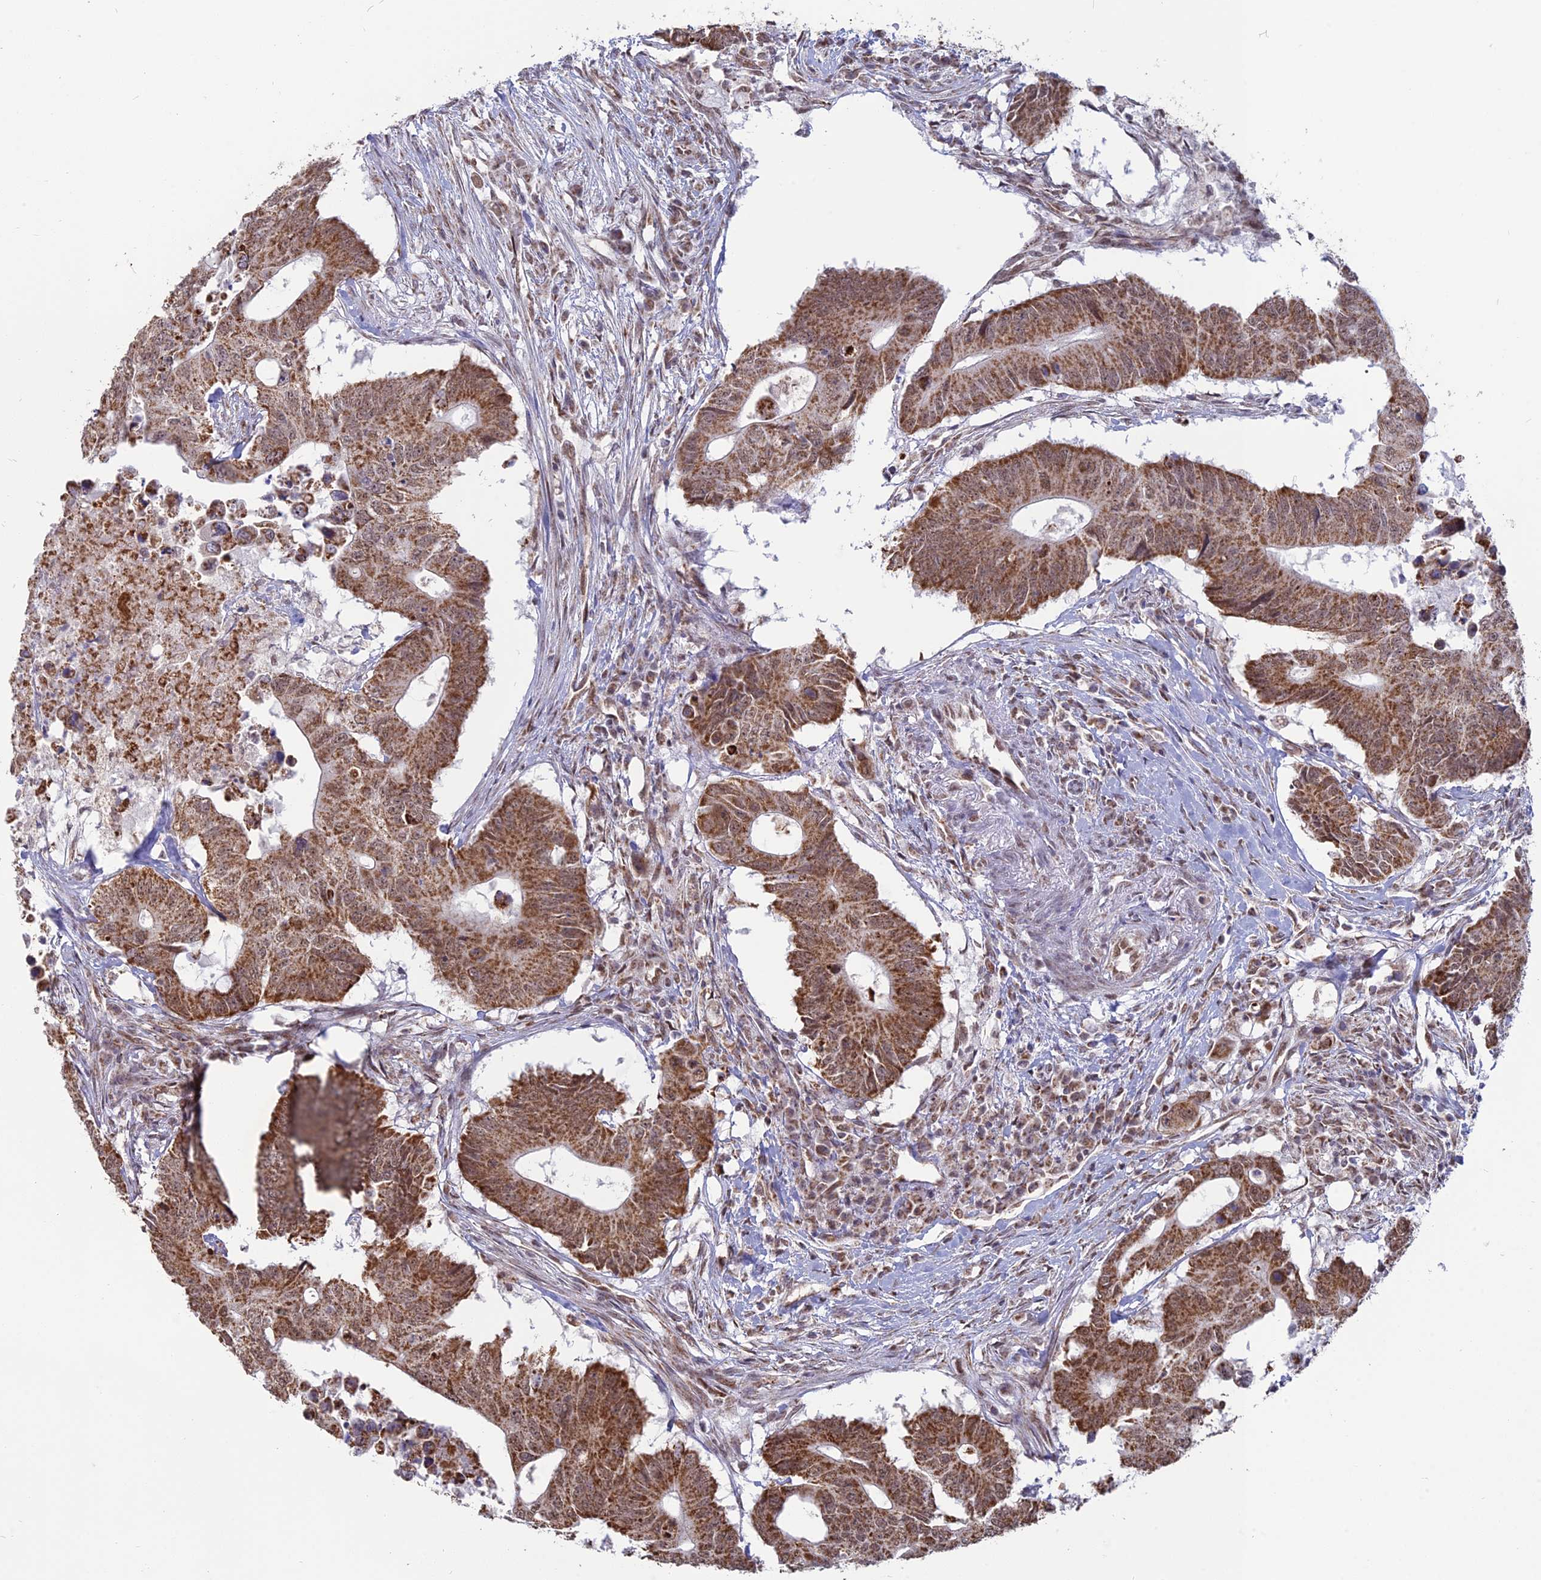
{"staining": {"intensity": "moderate", "quantity": ">75%", "location": "cytoplasmic/membranous"}, "tissue": "colorectal cancer", "cell_type": "Tumor cells", "image_type": "cancer", "snomed": [{"axis": "morphology", "description": "Adenocarcinoma, NOS"}, {"axis": "topography", "description": "Colon"}], "caption": "Moderate cytoplasmic/membranous expression for a protein is identified in approximately >75% of tumor cells of colorectal cancer using immunohistochemistry (IHC).", "gene": "ARHGAP40", "patient": {"sex": "male", "age": 71}}